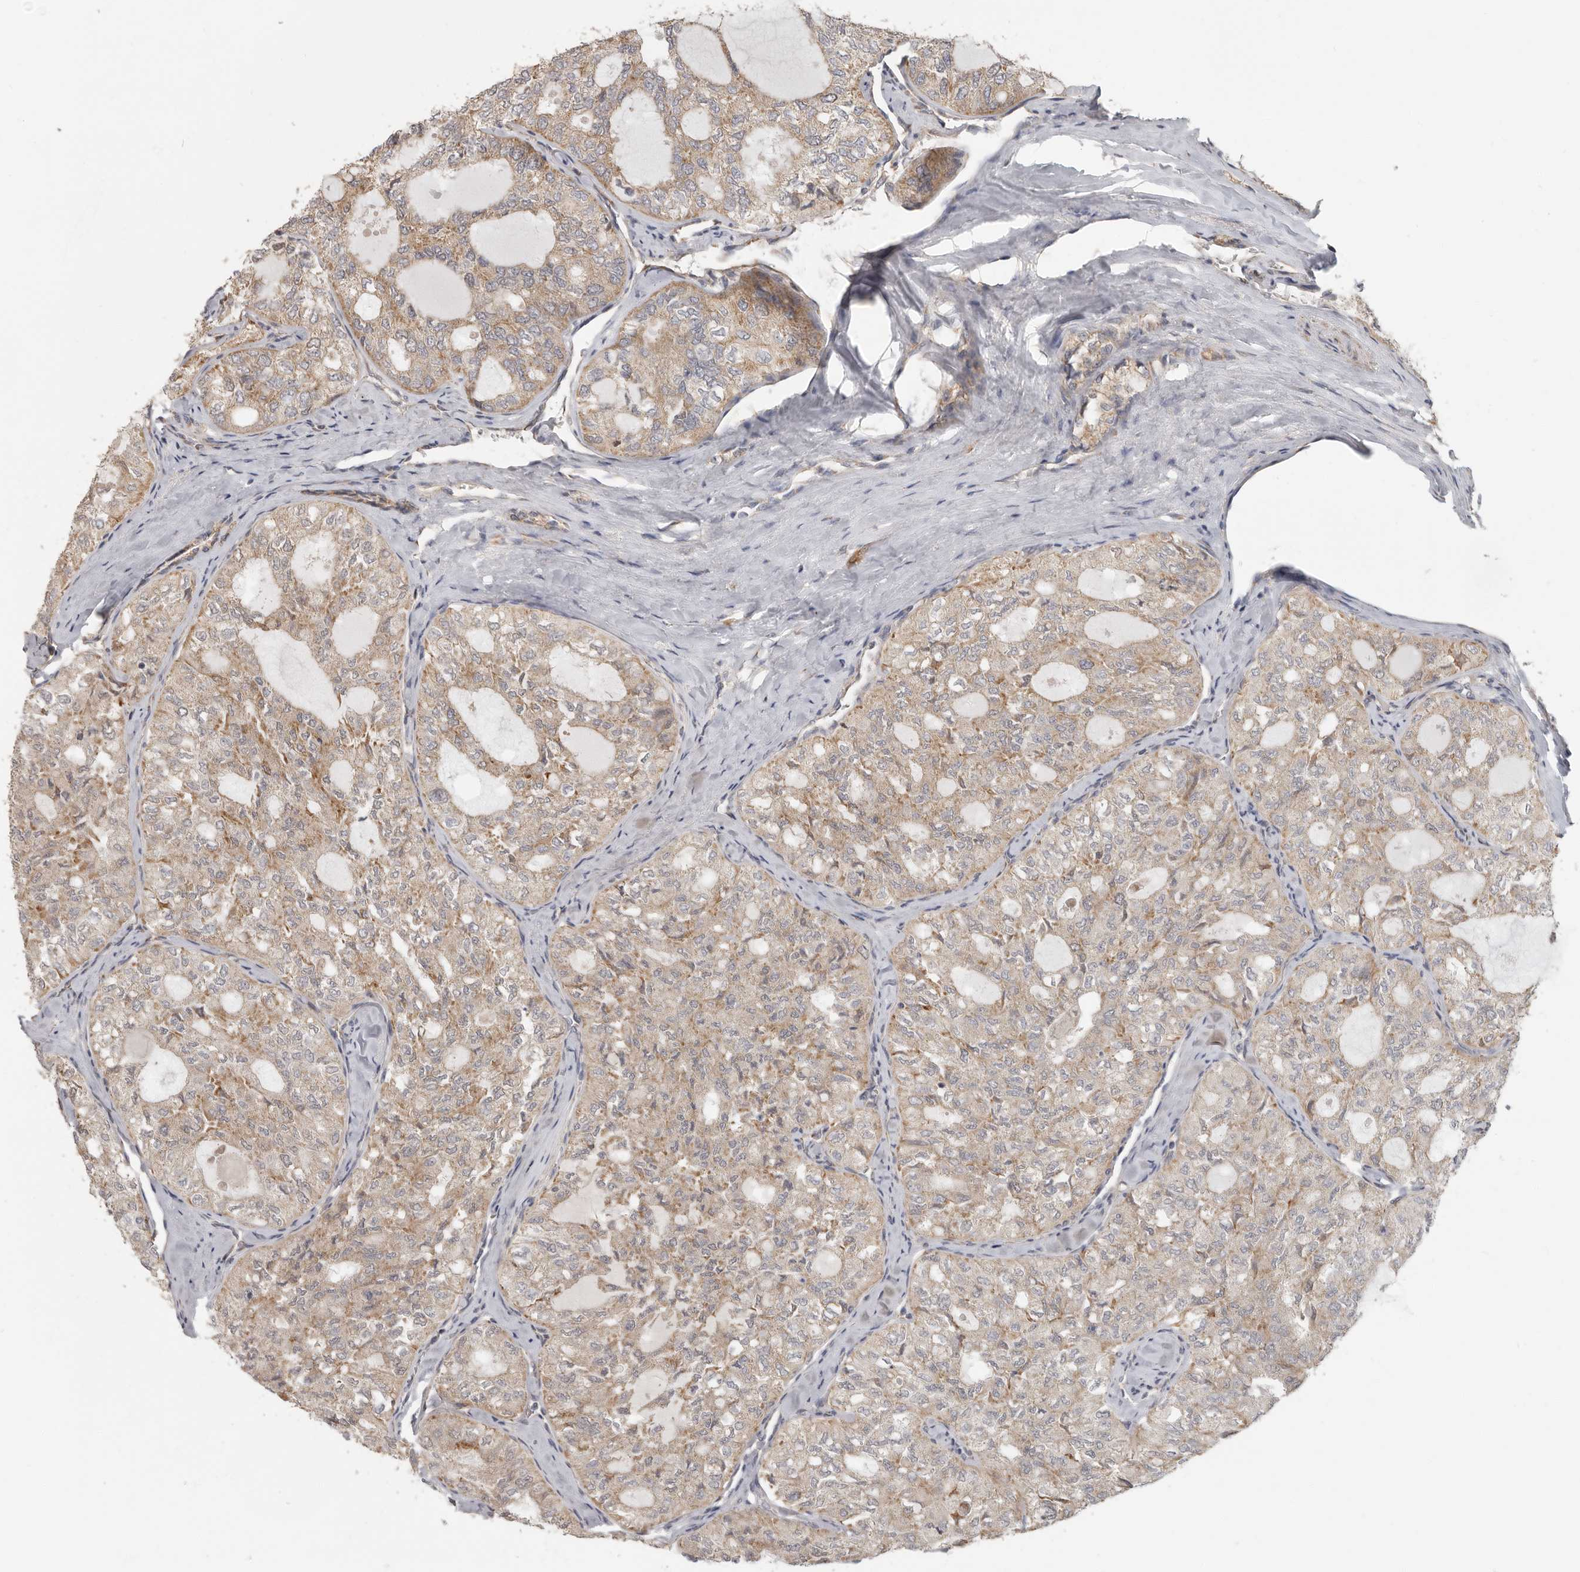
{"staining": {"intensity": "moderate", "quantity": ">75%", "location": "cytoplasmic/membranous"}, "tissue": "thyroid cancer", "cell_type": "Tumor cells", "image_type": "cancer", "snomed": [{"axis": "morphology", "description": "Follicular adenoma carcinoma, NOS"}, {"axis": "topography", "description": "Thyroid gland"}], "caption": "The immunohistochemical stain labels moderate cytoplasmic/membranous expression in tumor cells of thyroid follicular adenoma carcinoma tissue. (DAB = brown stain, brightfield microscopy at high magnification).", "gene": "UNK", "patient": {"sex": "male", "age": 75}}